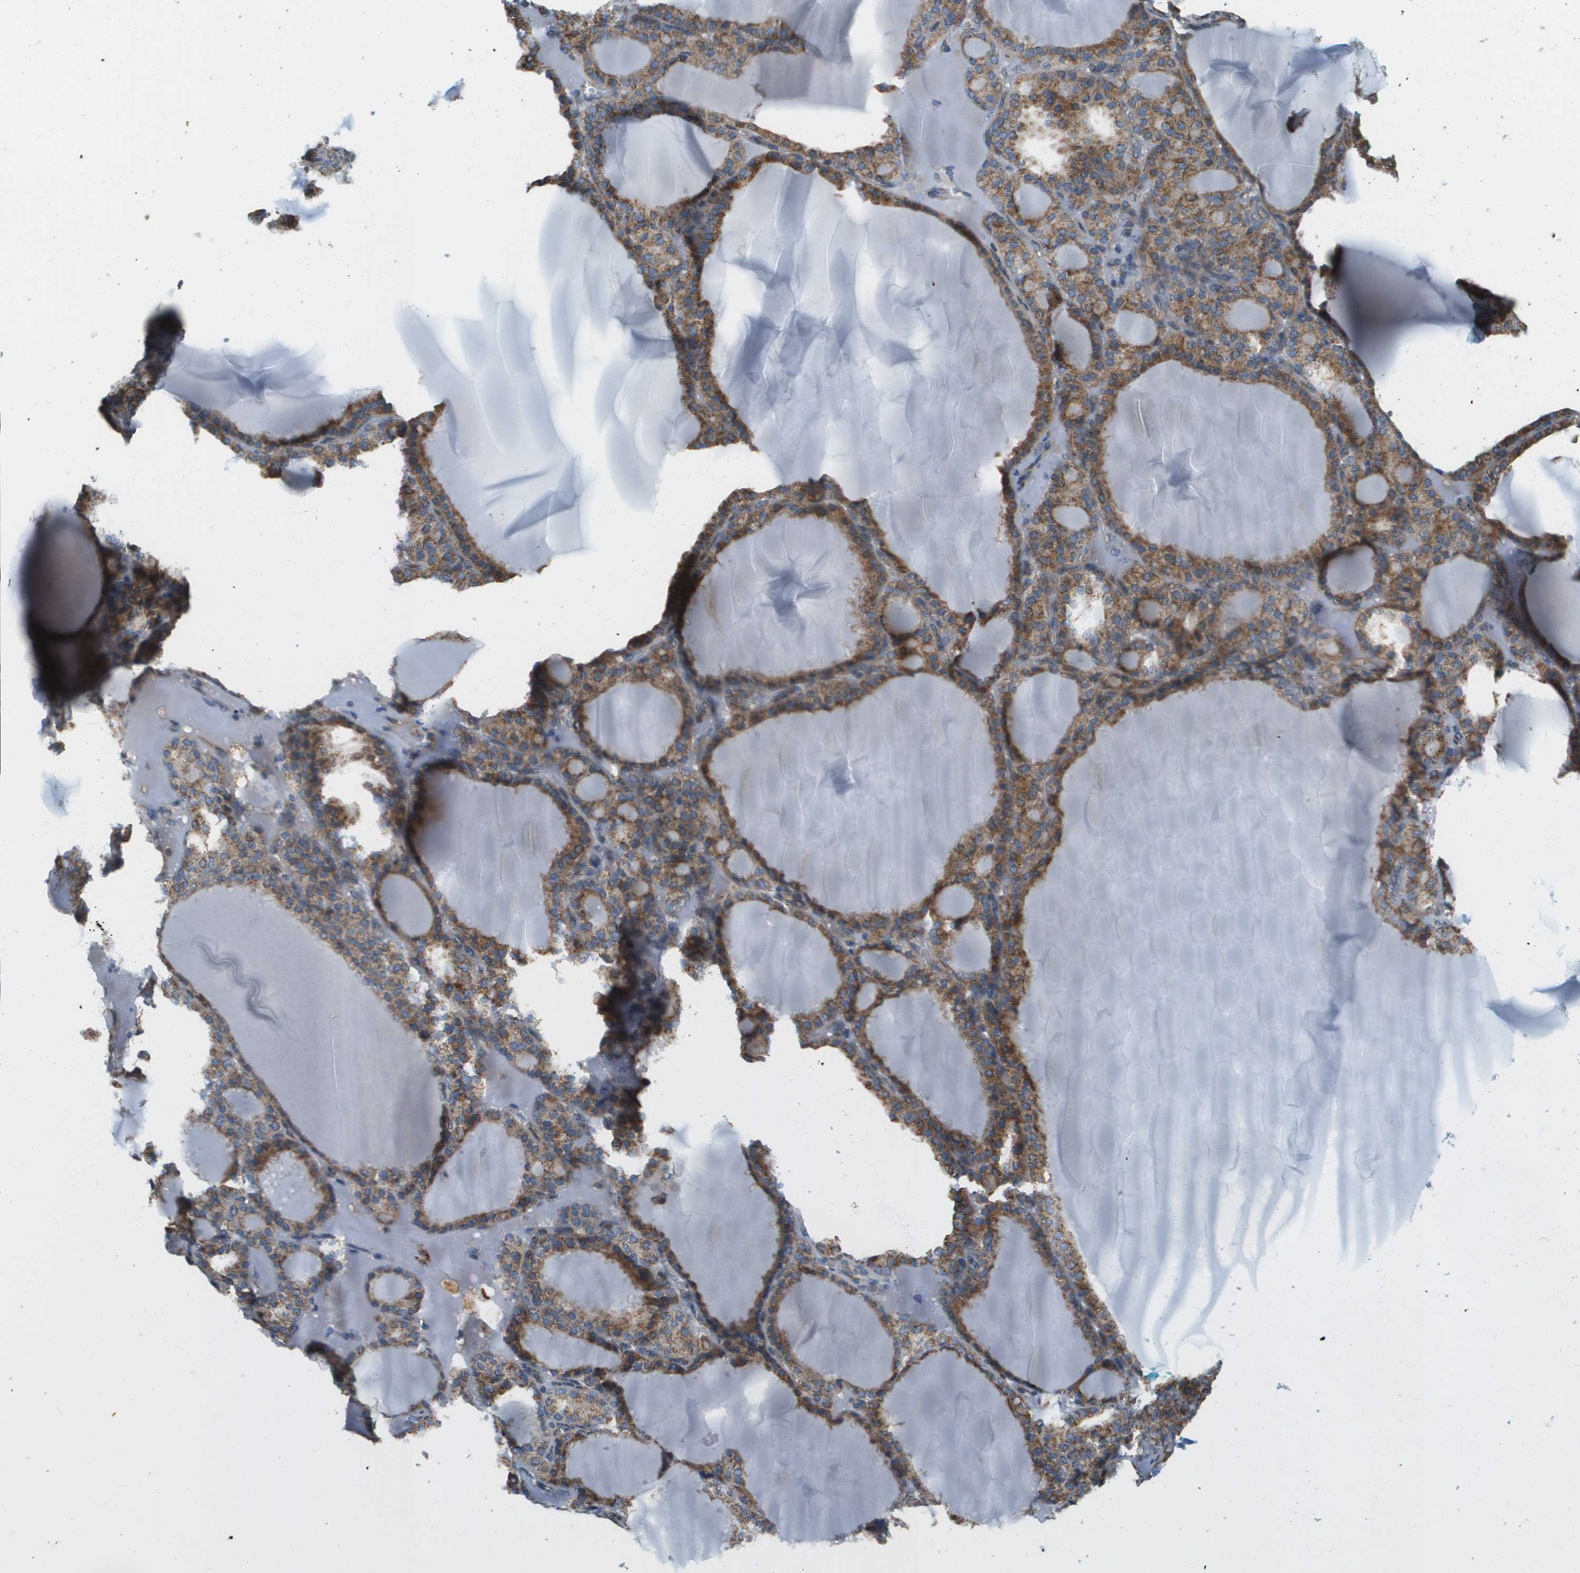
{"staining": {"intensity": "moderate", "quantity": ">75%", "location": "cytoplasmic/membranous"}, "tissue": "thyroid gland", "cell_type": "Glandular cells", "image_type": "normal", "snomed": [{"axis": "morphology", "description": "Normal tissue, NOS"}, {"axis": "topography", "description": "Thyroid gland"}], "caption": "IHC micrograph of normal thyroid gland: human thyroid gland stained using immunohistochemistry (IHC) displays medium levels of moderate protein expression localized specifically in the cytoplasmic/membranous of glandular cells, appearing as a cytoplasmic/membranous brown color.", "gene": "NRK", "patient": {"sex": "female", "age": 28}}